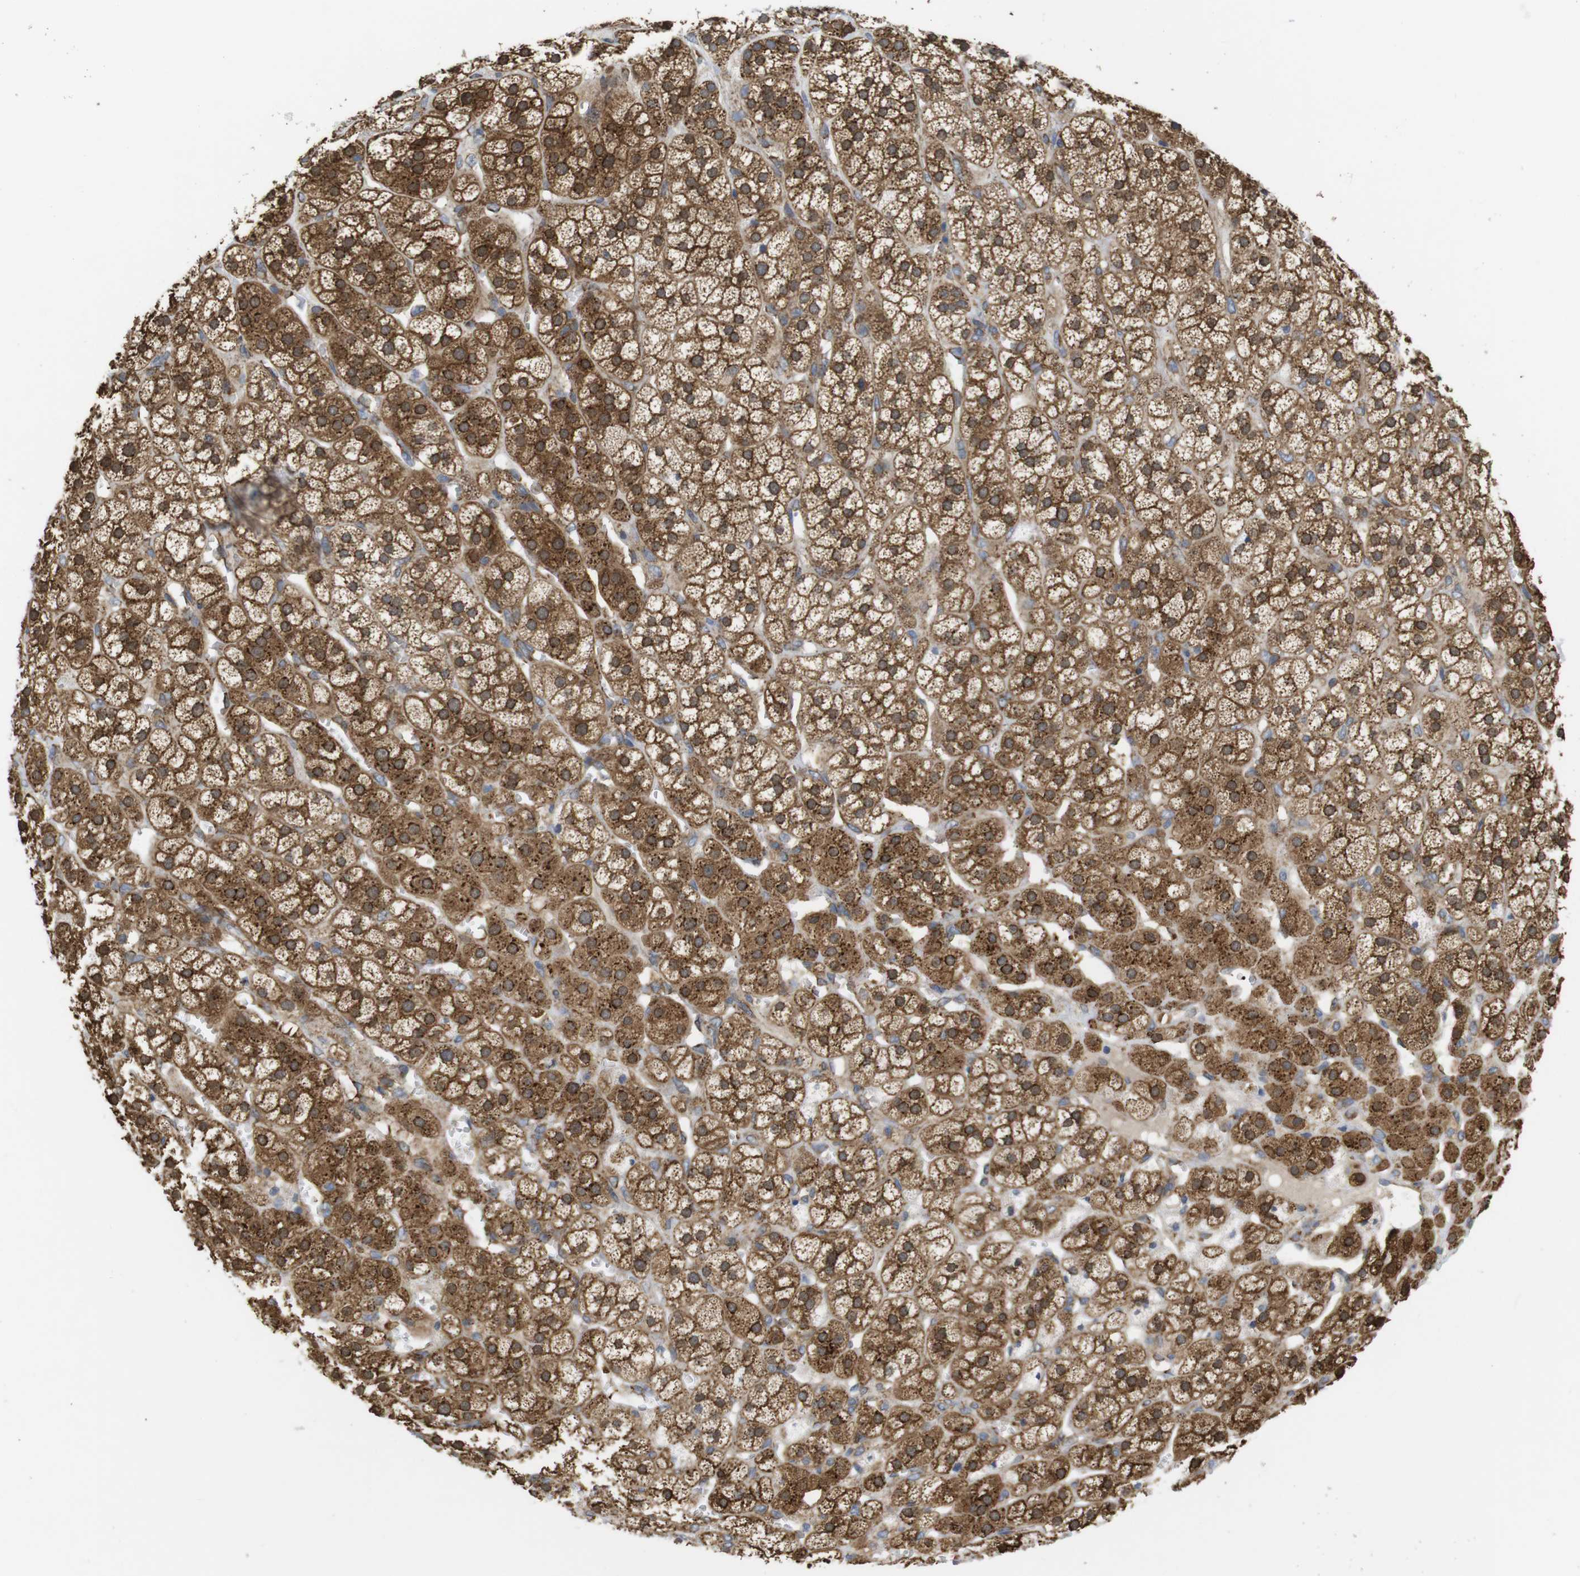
{"staining": {"intensity": "moderate", "quantity": ">75%", "location": "cytoplasmic/membranous"}, "tissue": "adrenal gland", "cell_type": "Glandular cells", "image_type": "normal", "snomed": [{"axis": "morphology", "description": "Normal tissue, NOS"}, {"axis": "topography", "description": "Adrenal gland"}], "caption": "Immunohistochemical staining of normal human adrenal gland displays >75% levels of moderate cytoplasmic/membranous protein expression in about >75% of glandular cells. (DAB (3,3'-diaminobenzidine) IHC with brightfield microscopy, high magnification).", "gene": "PCNX2", "patient": {"sex": "male", "age": 56}}